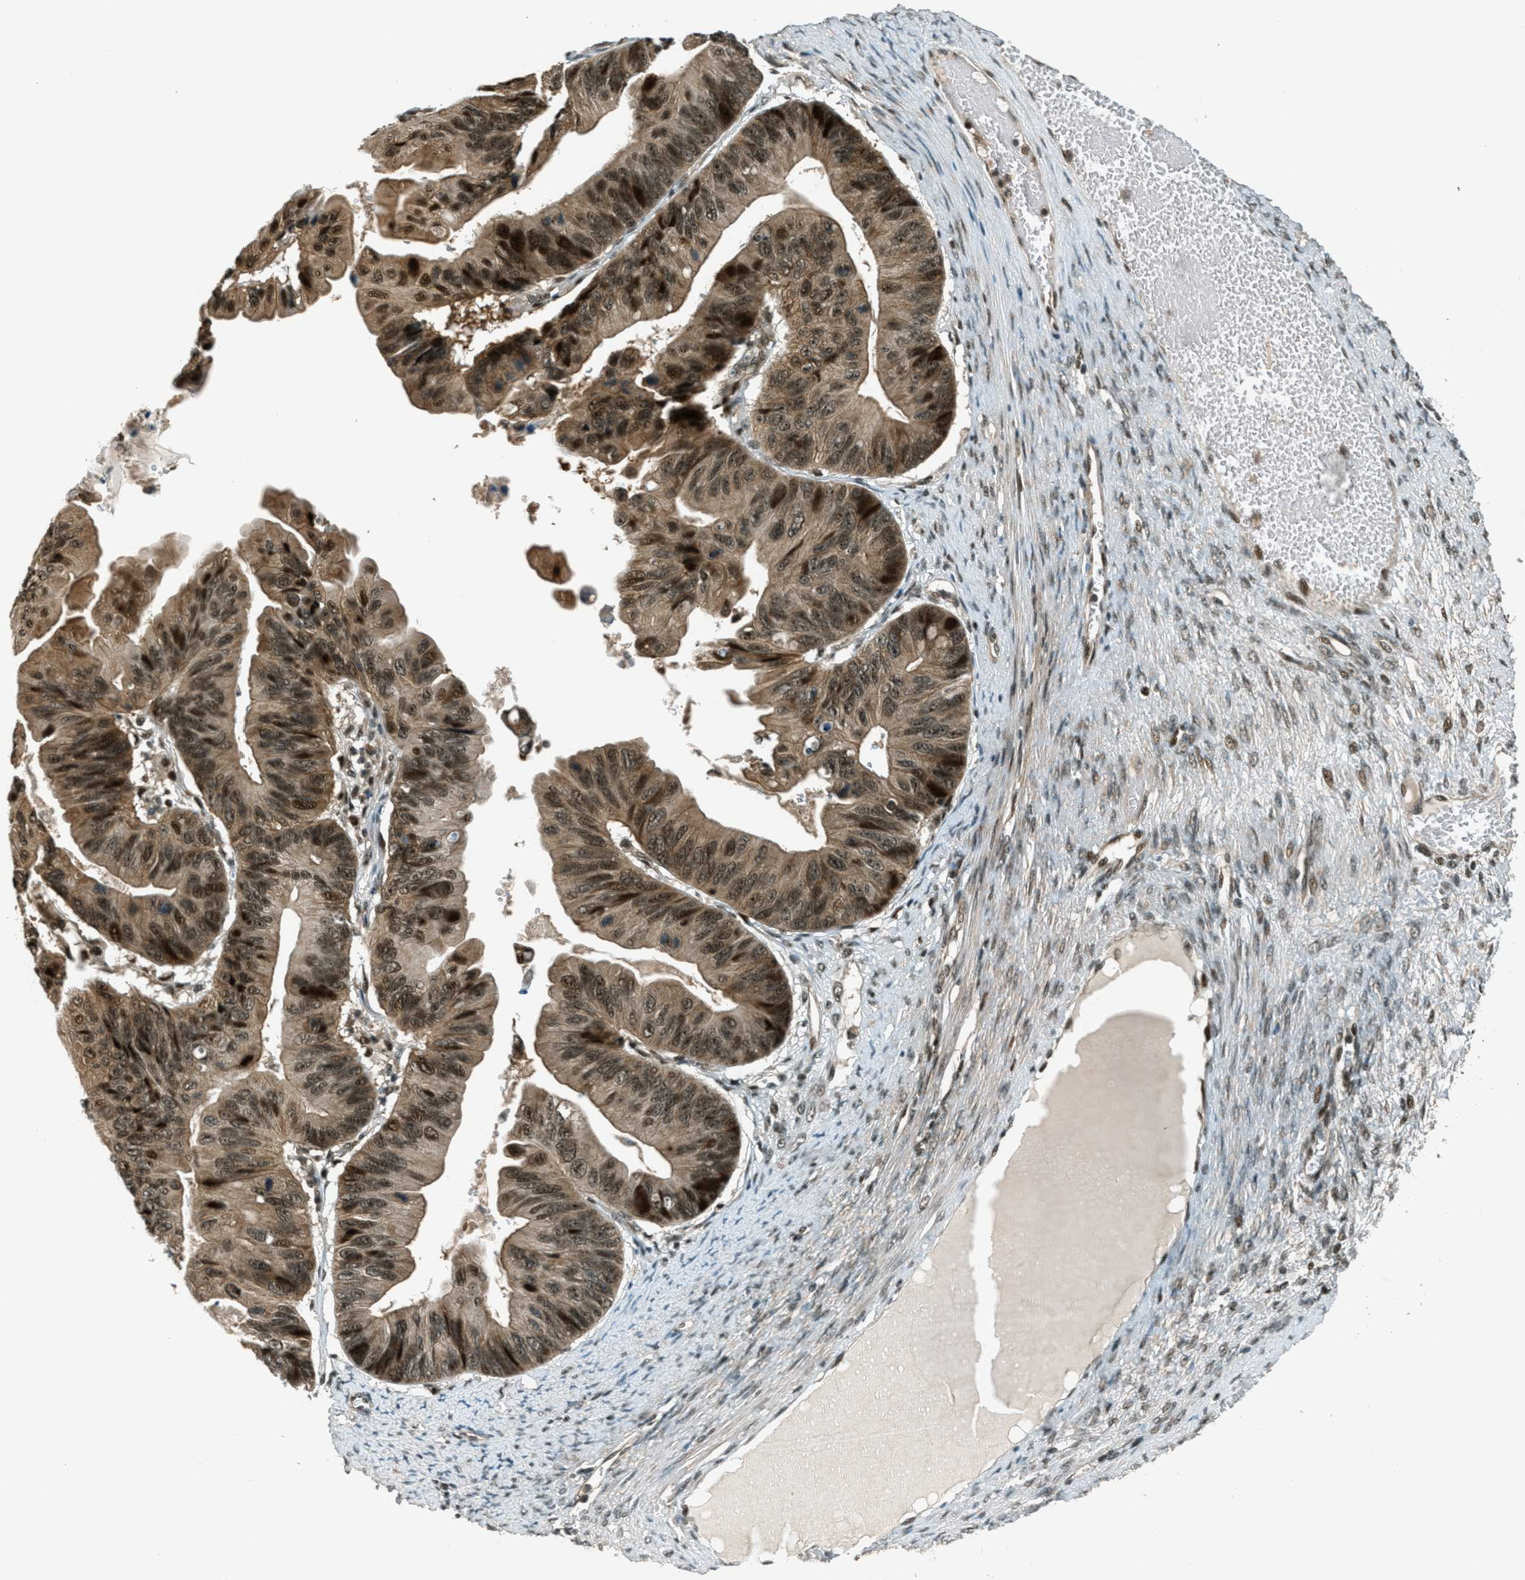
{"staining": {"intensity": "strong", "quantity": ">75%", "location": "cytoplasmic/membranous,nuclear"}, "tissue": "ovarian cancer", "cell_type": "Tumor cells", "image_type": "cancer", "snomed": [{"axis": "morphology", "description": "Cystadenocarcinoma, mucinous, NOS"}, {"axis": "topography", "description": "Ovary"}], "caption": "Protein expression analysis of ovarian cancer reveals strong cytoplasmic/membranous and nuclear positivity in approximately >75% of tumor cells.", "gene": "FOXM1", "patient": {"sex": "female", "age": 61}}